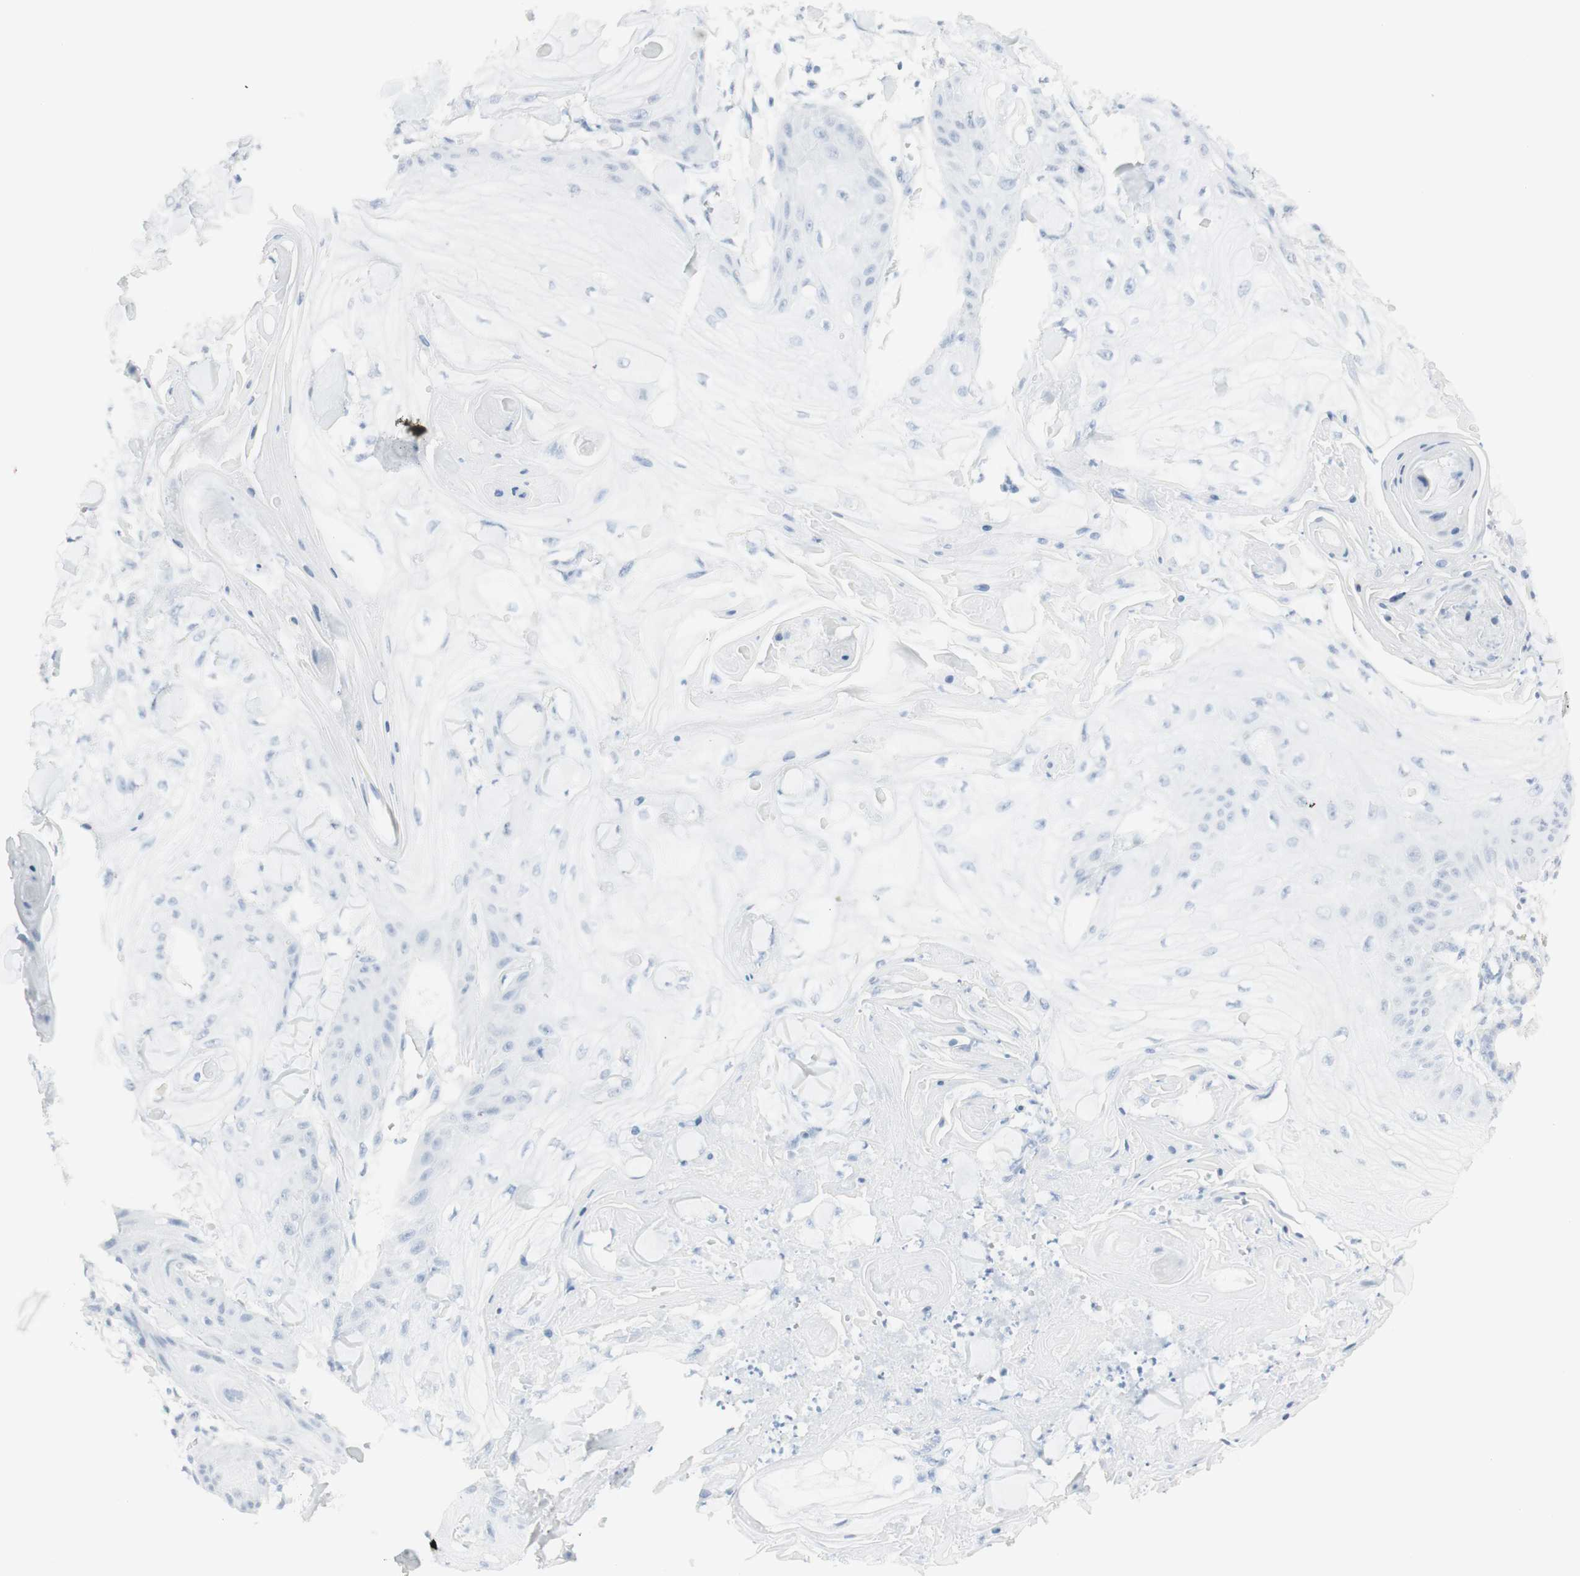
{"staining": {"intensity": "negative", "quantity": "none", "location": "none"}, "tissue": "skin cancer", "cell_type": "Tumor cells", "image_type": "cancer", "snomed": [{"axis": "morphology", "description": "Squamous cell carcinoma, NOS"}, {"axis": "topography", "description": "Skin"}], "caption": "A histopathology image of human skin cancer is negative for staining in tumor cells.", "gene": "NAPSA", "patient": {"sex": "male", "age": 74}}